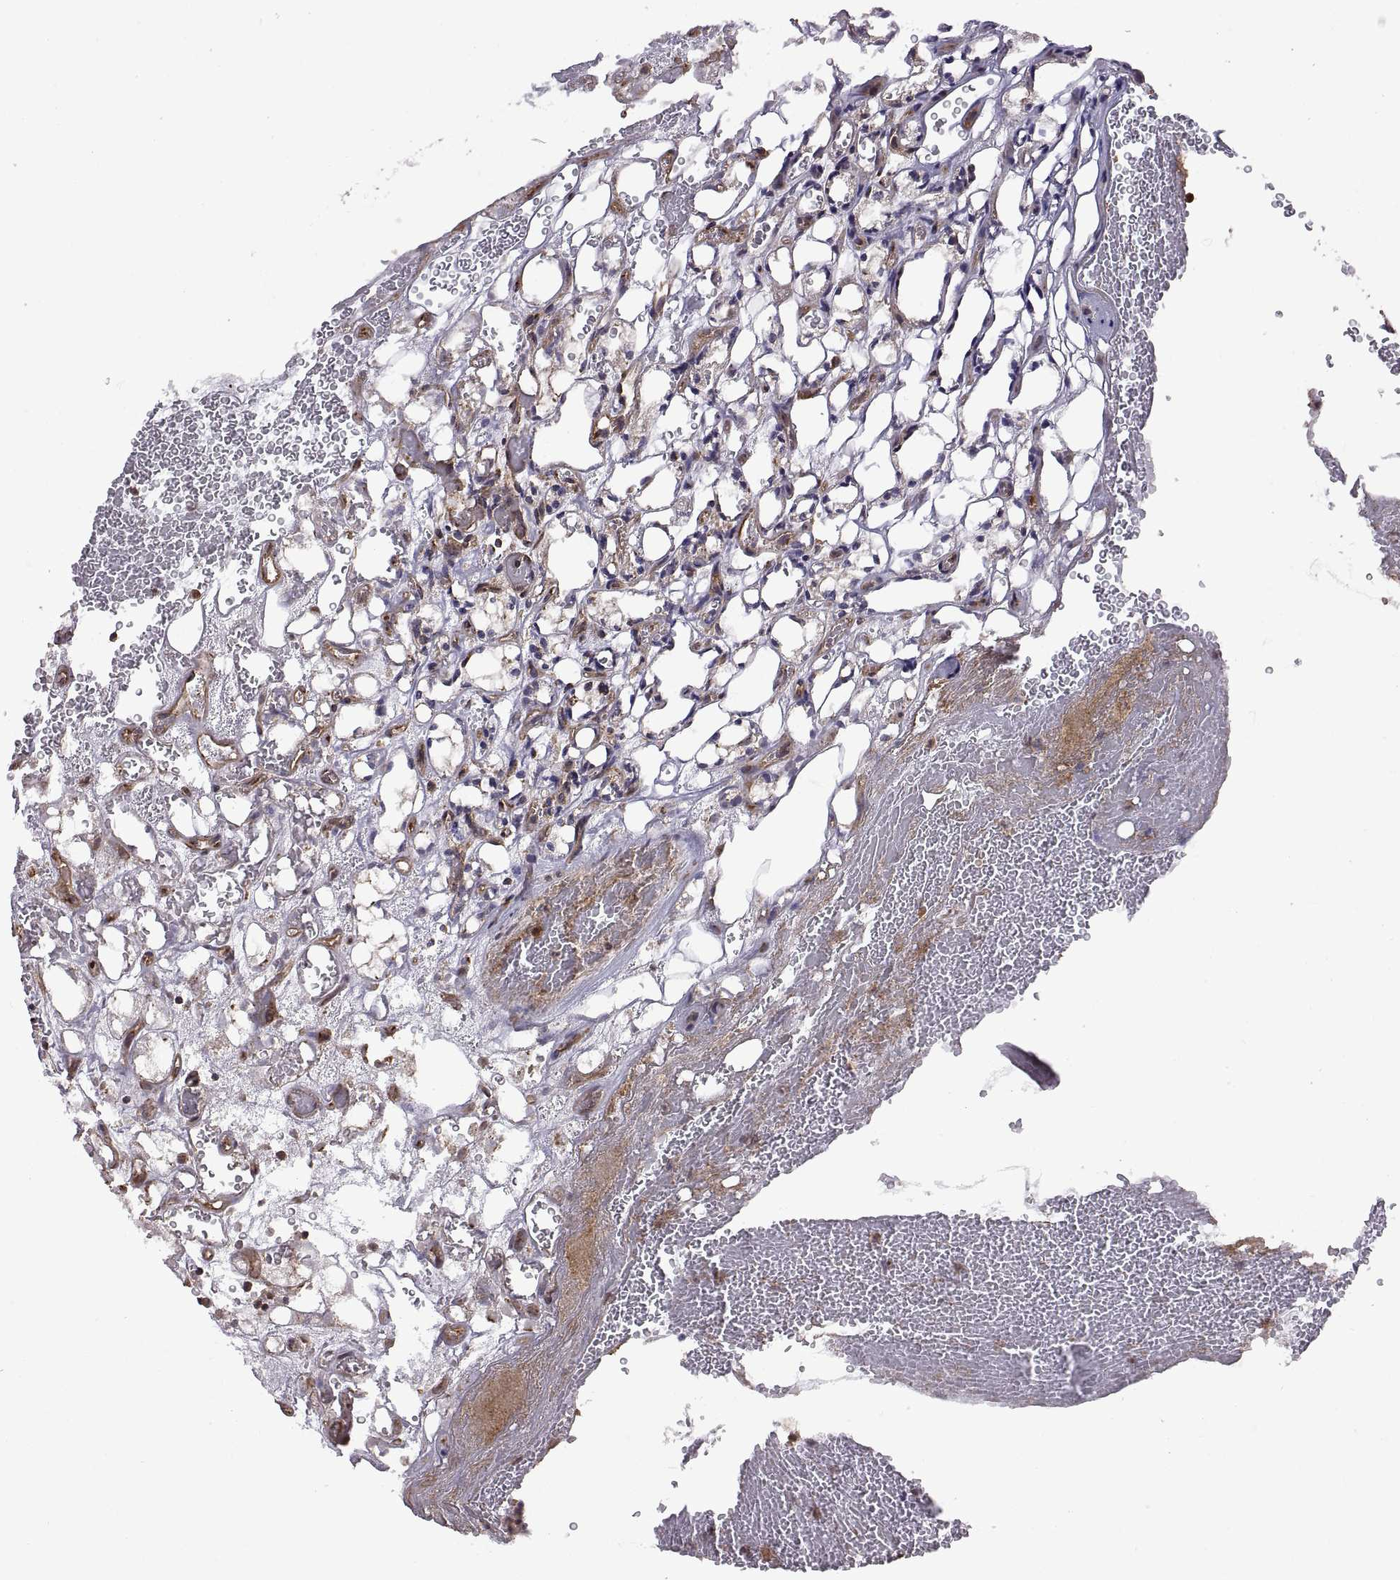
{"staining": {"intensity": "negative", "quantity": "none", "location": "none"}, "tissue": "renal cancer", "cell_type": "Tumor cells", "image_type": "cancer", "snomed": [{"axis": "morphology", "description": "Adenocarcinoma, NOS"}, {"axis": "topography", "description": "Kidney"}], "caption": "Renal adenocarcinoma stained for a protein using immunohistochemistry shows no expression tumor cells.", "gene": "ARRB1", "patient": {"sex": "female", "age": 69}}